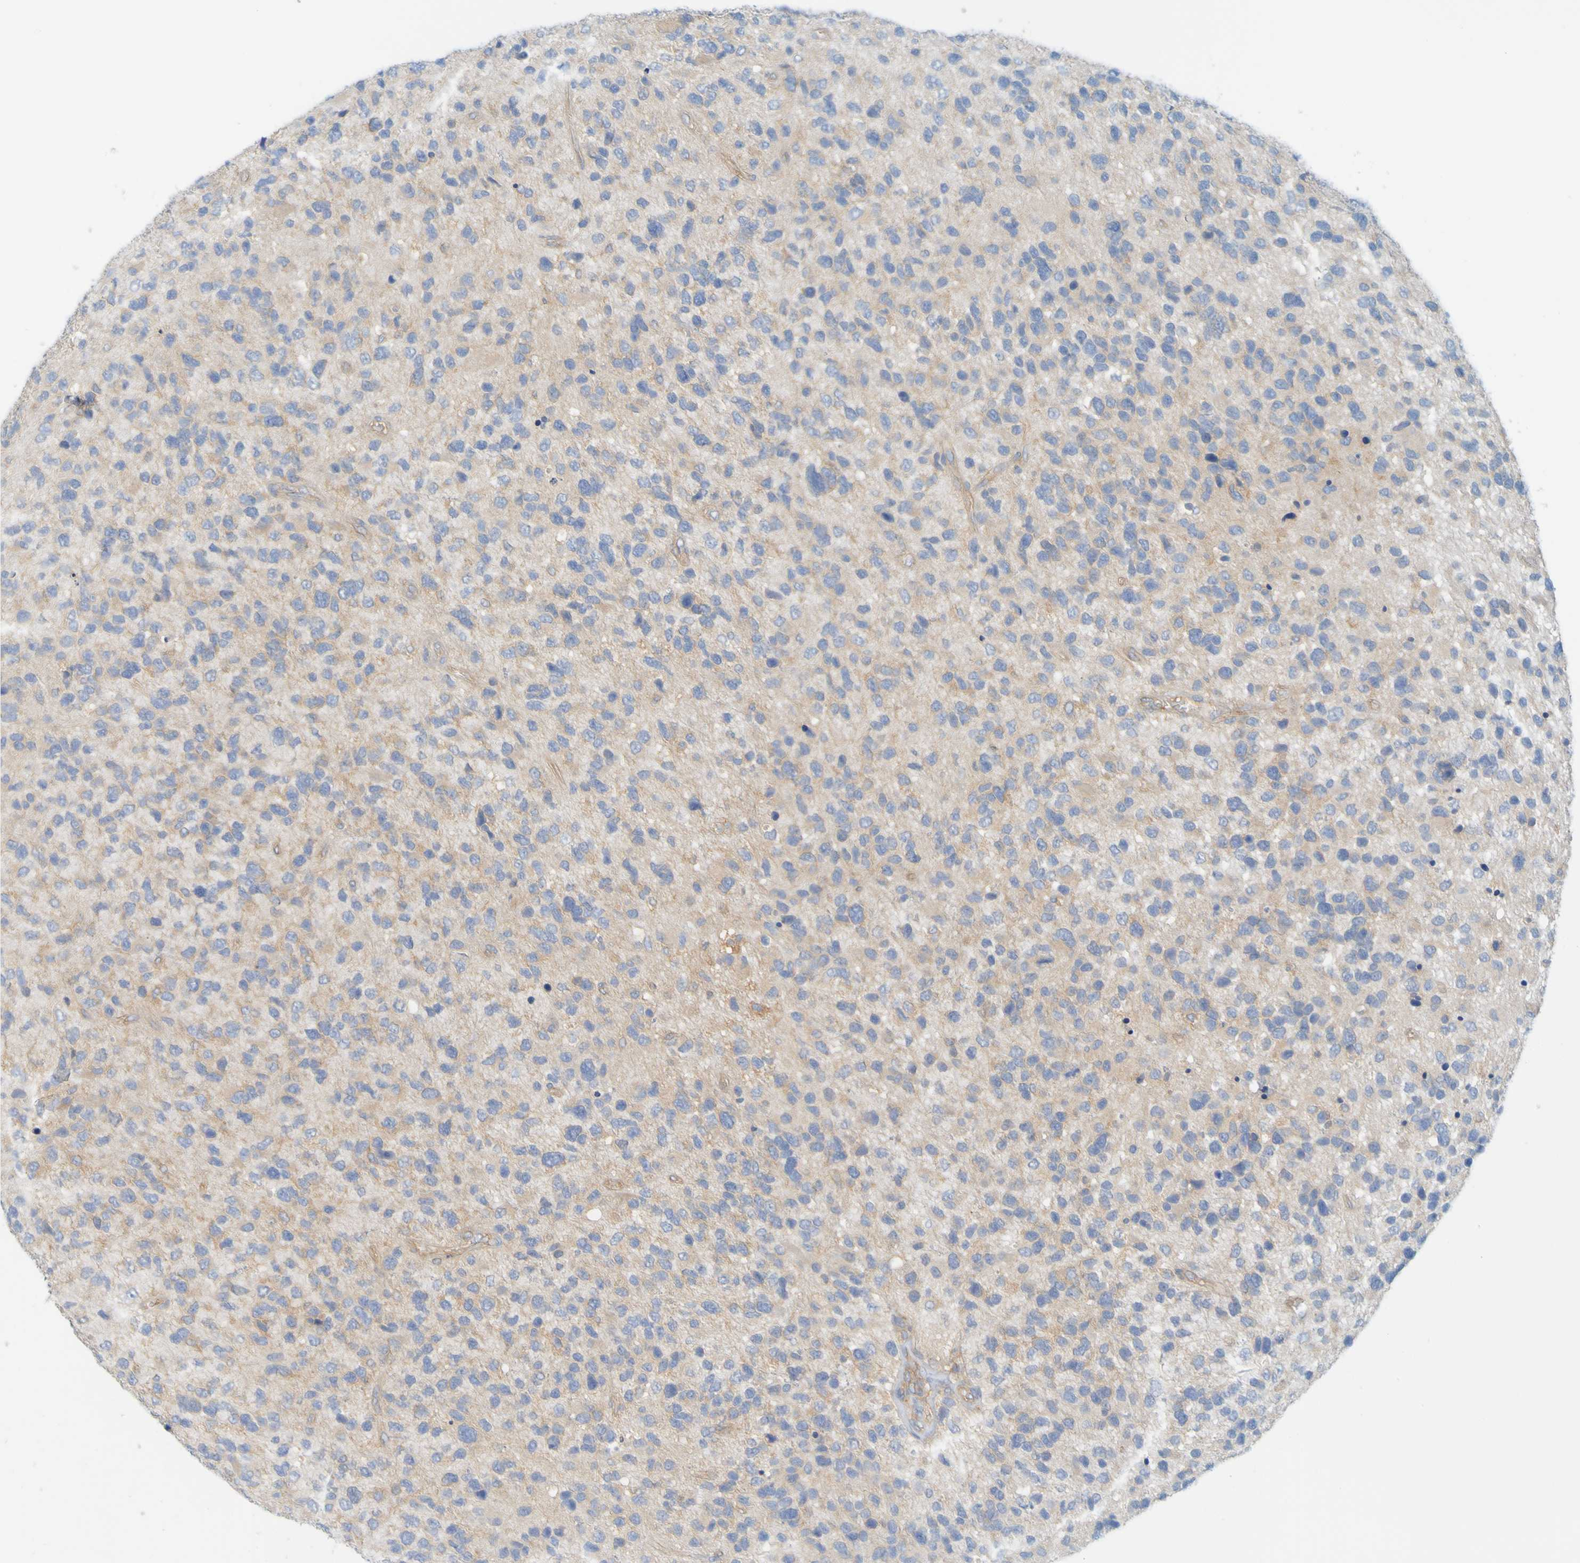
{"staining": {"intensity": "weak", "quantity": ">75%", "location": "cytoplasmic/membranous"}, "tissue": "glioma", "cell_type": "Tumor cells", "image_type": "cancer", "snomed": [{"axis": "morphology", "description": "Glioma, malignant, High grade"}, {"axis": "topography", "description": "Brain"}], "caption": "IHC photomicrograph of neoplastic tissue: human malignant glioma (high-grade) stained using immunohistochemistry (IHC) shows low levels of weak protein expression localized specifically in the cytoplasmic/membranous of tumor cells, appearing as a cytoplasmic/membranous brown color.", "gene": "APPL1", "patient": {"sex": "female", "age": 58}}